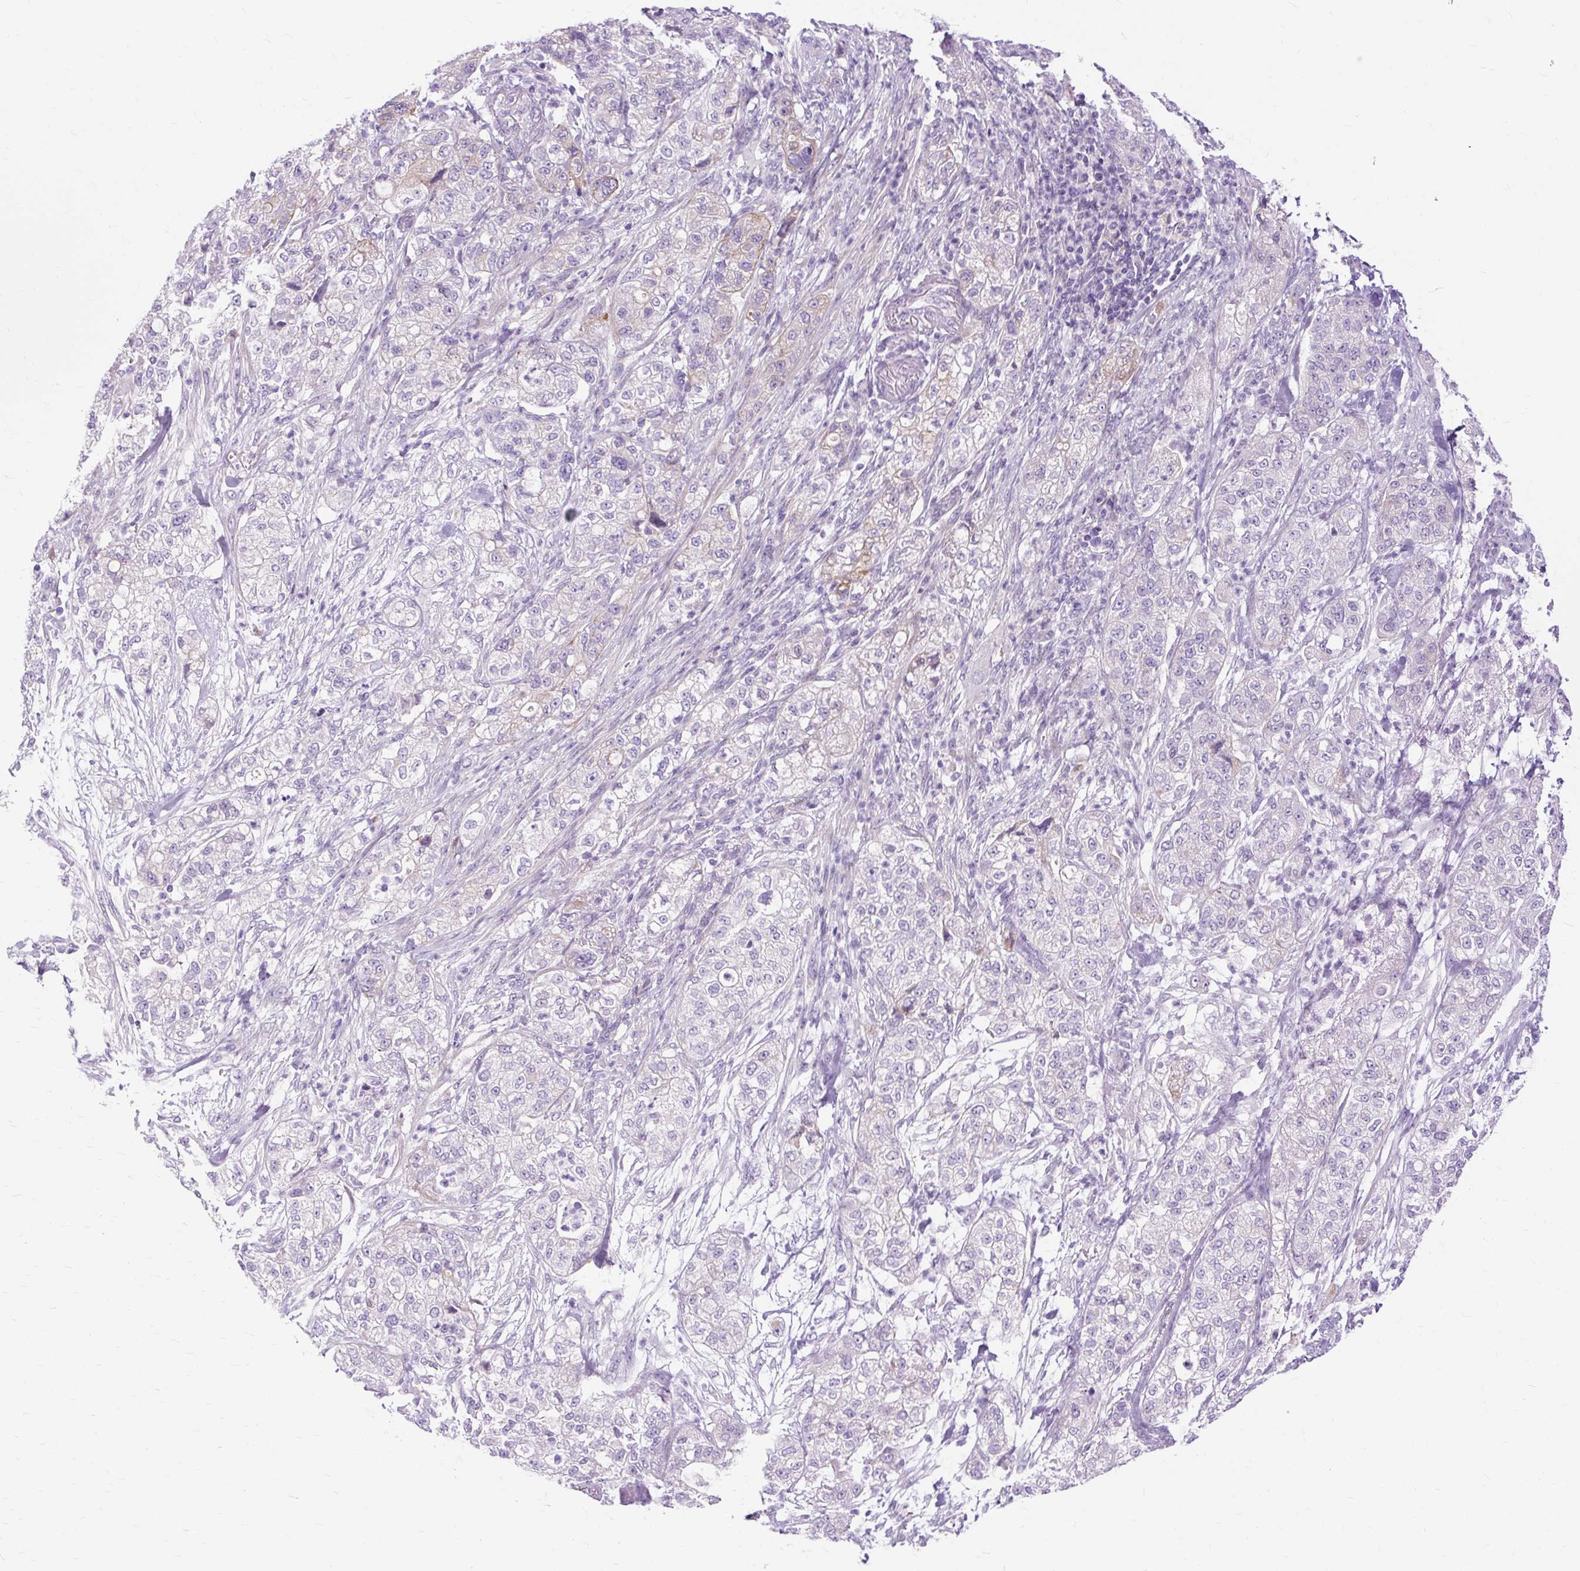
{"staining": {"intensity": "moderate", "quantity": "<25%", "location": "cytoplasmic/membranous"}, "tissue": "pancreatic cancer", "cell_type": "Tumor cells", "image_type": "cancer", "snomed": [{"axis": "morphology", "description": "Adenocarcinoma, NOS"}, {"axis": "topography", "description": "Pancreas"}], "caption": "The histopathology image exhibits staining of pancreatic cancer (adenocarcinoma), revealing moderate cytoplasmic/membranous protein positivity (brown color) within tumor cells.", "gene": "DCTN4", "patient": {"sex": "female", "age": 78}}